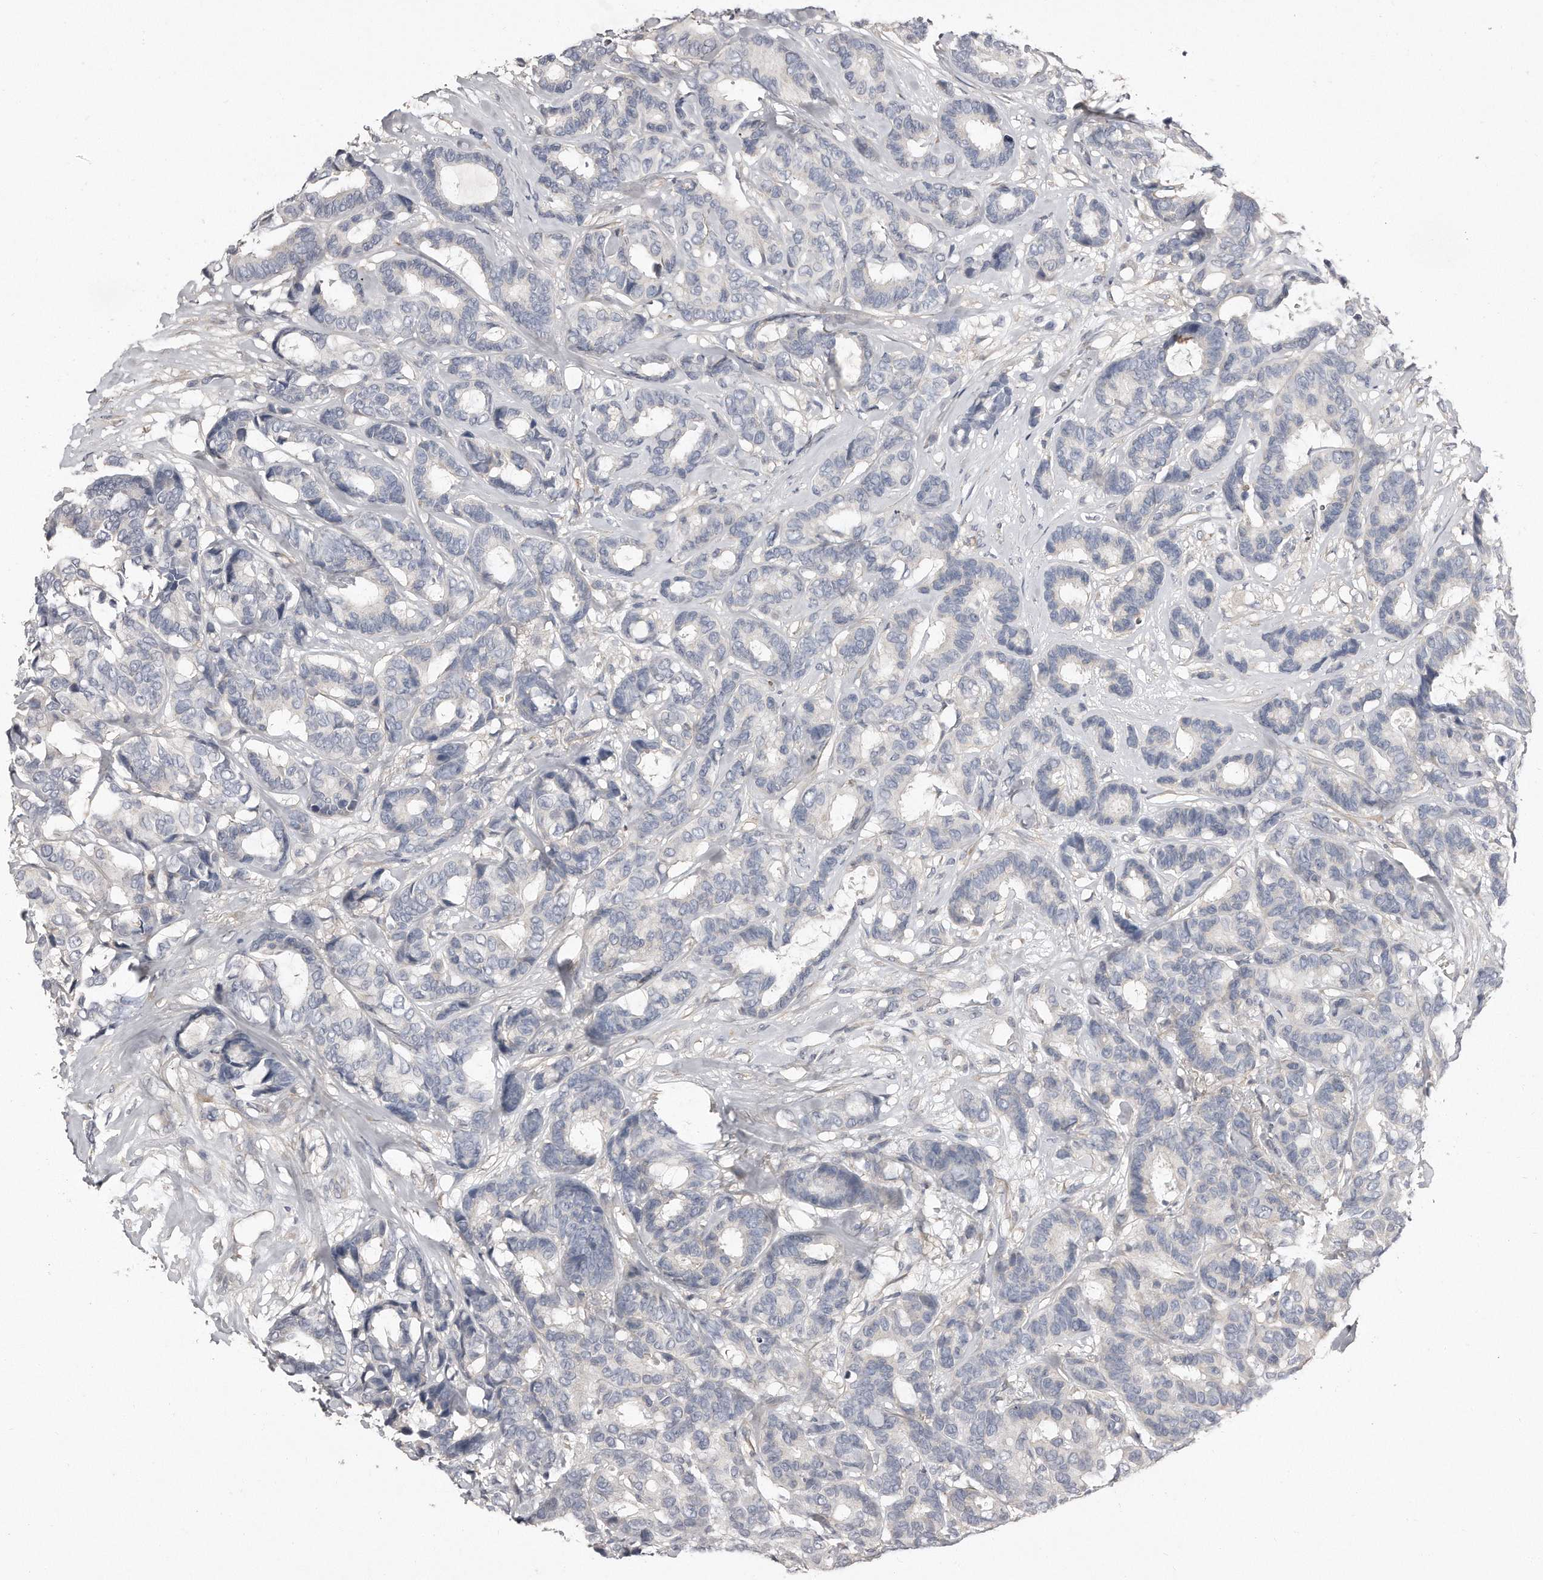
{"staining": {"intensity": "negative", "quantity": "none", "location": "none"}, "tissue": "breast cancer", "cell_type": "Tumor cells", "image_type": "cancer", "snomed": [{"axis": "morphology", "description": "Duct carcinoma"}, {"axis": "topography", "description": "Breast"}], "caption": "Immunohistochemistry (IHC) image of breast cancer stained for a protein (brown), which shows no positivity in tumor cells.", "gene": "LMOD1", "patient": {"sex": "female", "age": 87}}